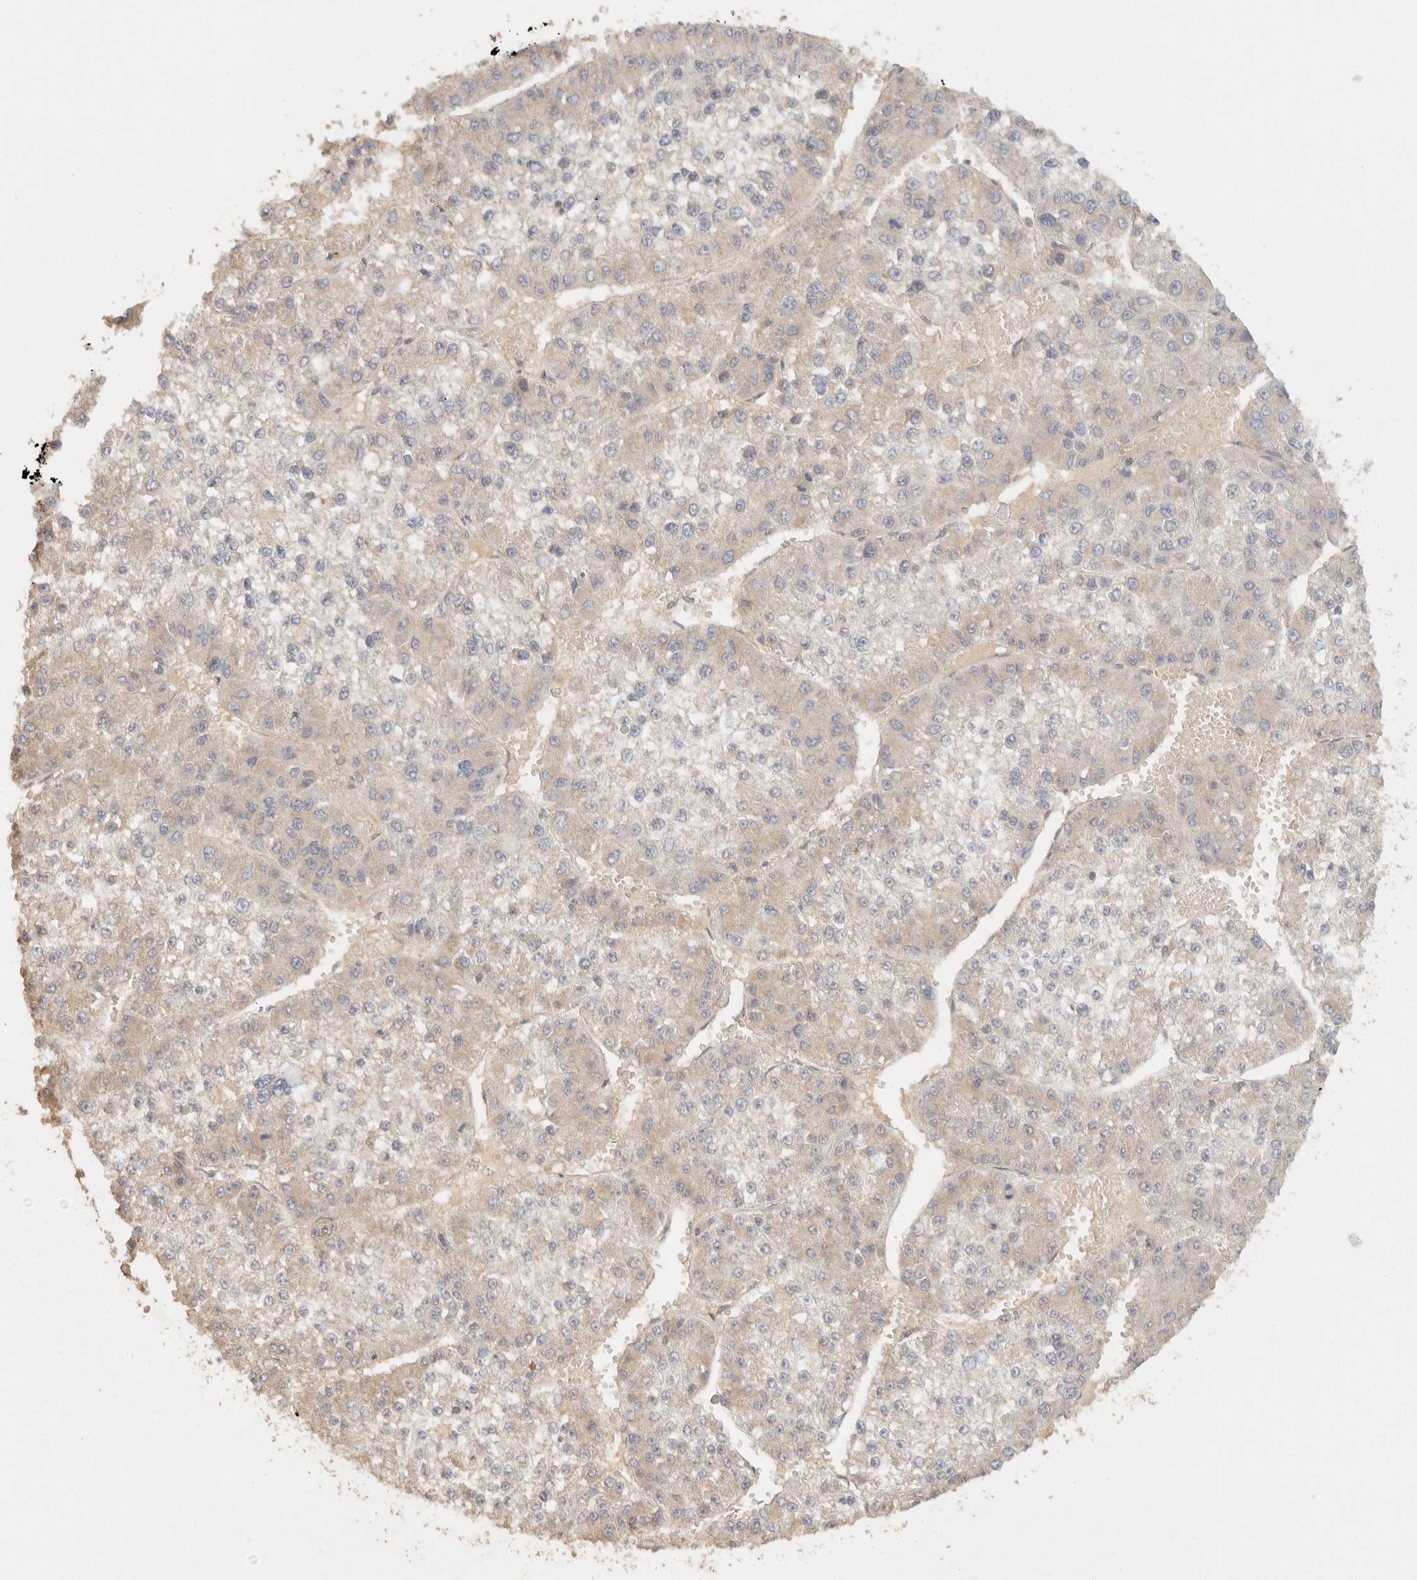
{"staining": {"intensity": "weak", "quantity": "<25%", "location": "cytoplasmic/membranous"}, "tissue": "liver cancer", "cell_type": "Tumor cells", "image_type": "cancer", "snomed": [{"axis": "morphology", "description": "Carcinoma, Hepatocellular, NOS"}, {"axis": "topography", "description": "Liver"}], "caption": "The immunohistochemistry image has no significant expression in tumor cells of liver hepatocellular carcinoma tissue.", "gene": "TACC1", "patient": {"sex": "female", "age": 73}}